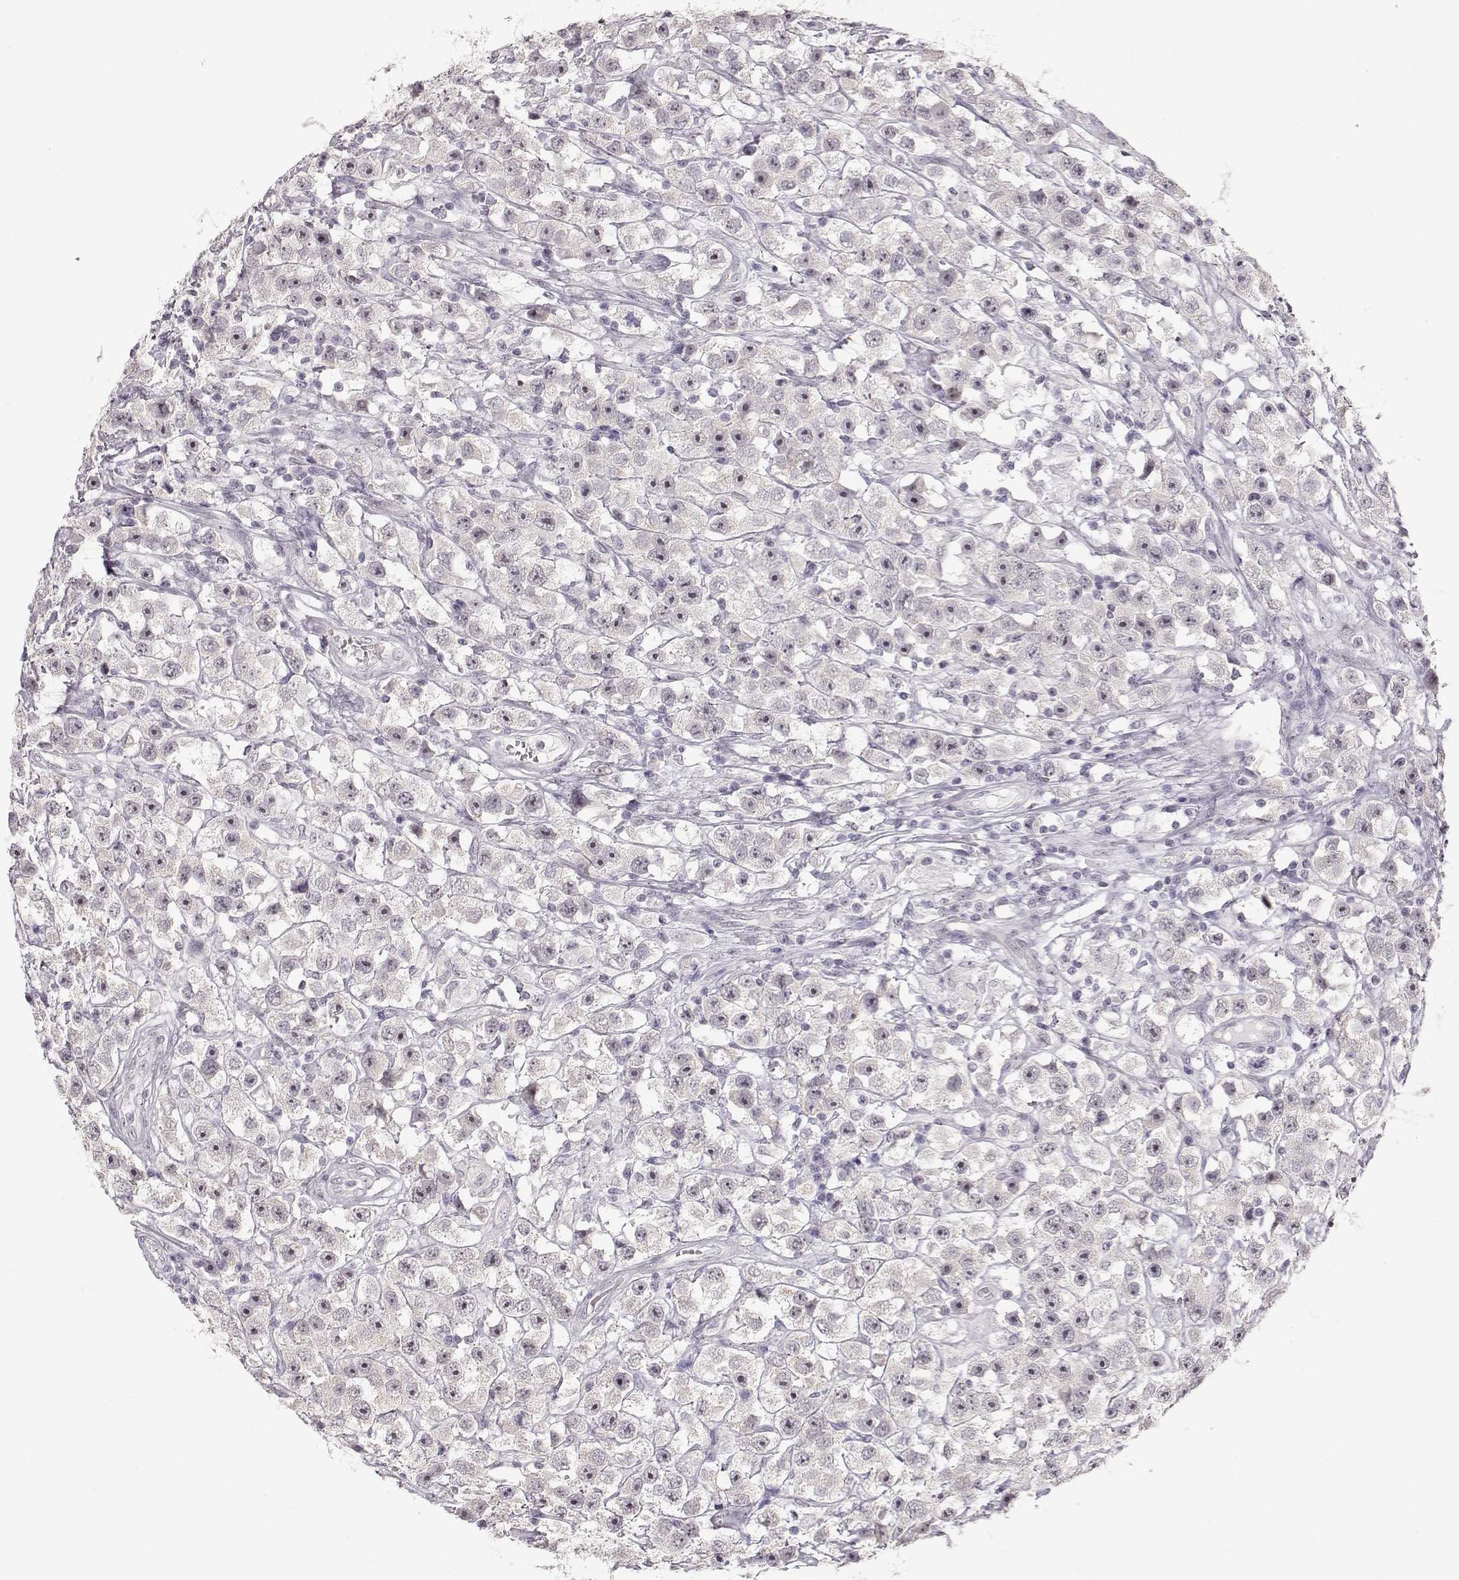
{"staining": {"intensity": "negative", "quantity": "none", "location": "none"}, "tissue": "testis cancer", "cell_type": "Tumor cells", "image_type": "cancer", "snomed": [{"axis": "morphology", "description": "Seminoma, NOS"}, {"axis": "topography", "description": "Testis"}], "caption": "Tumor cells are negative for brown protein staining in testis seminoma.", "gene": "FAM205A", "patient": {"sex": "male", "age": 45}}